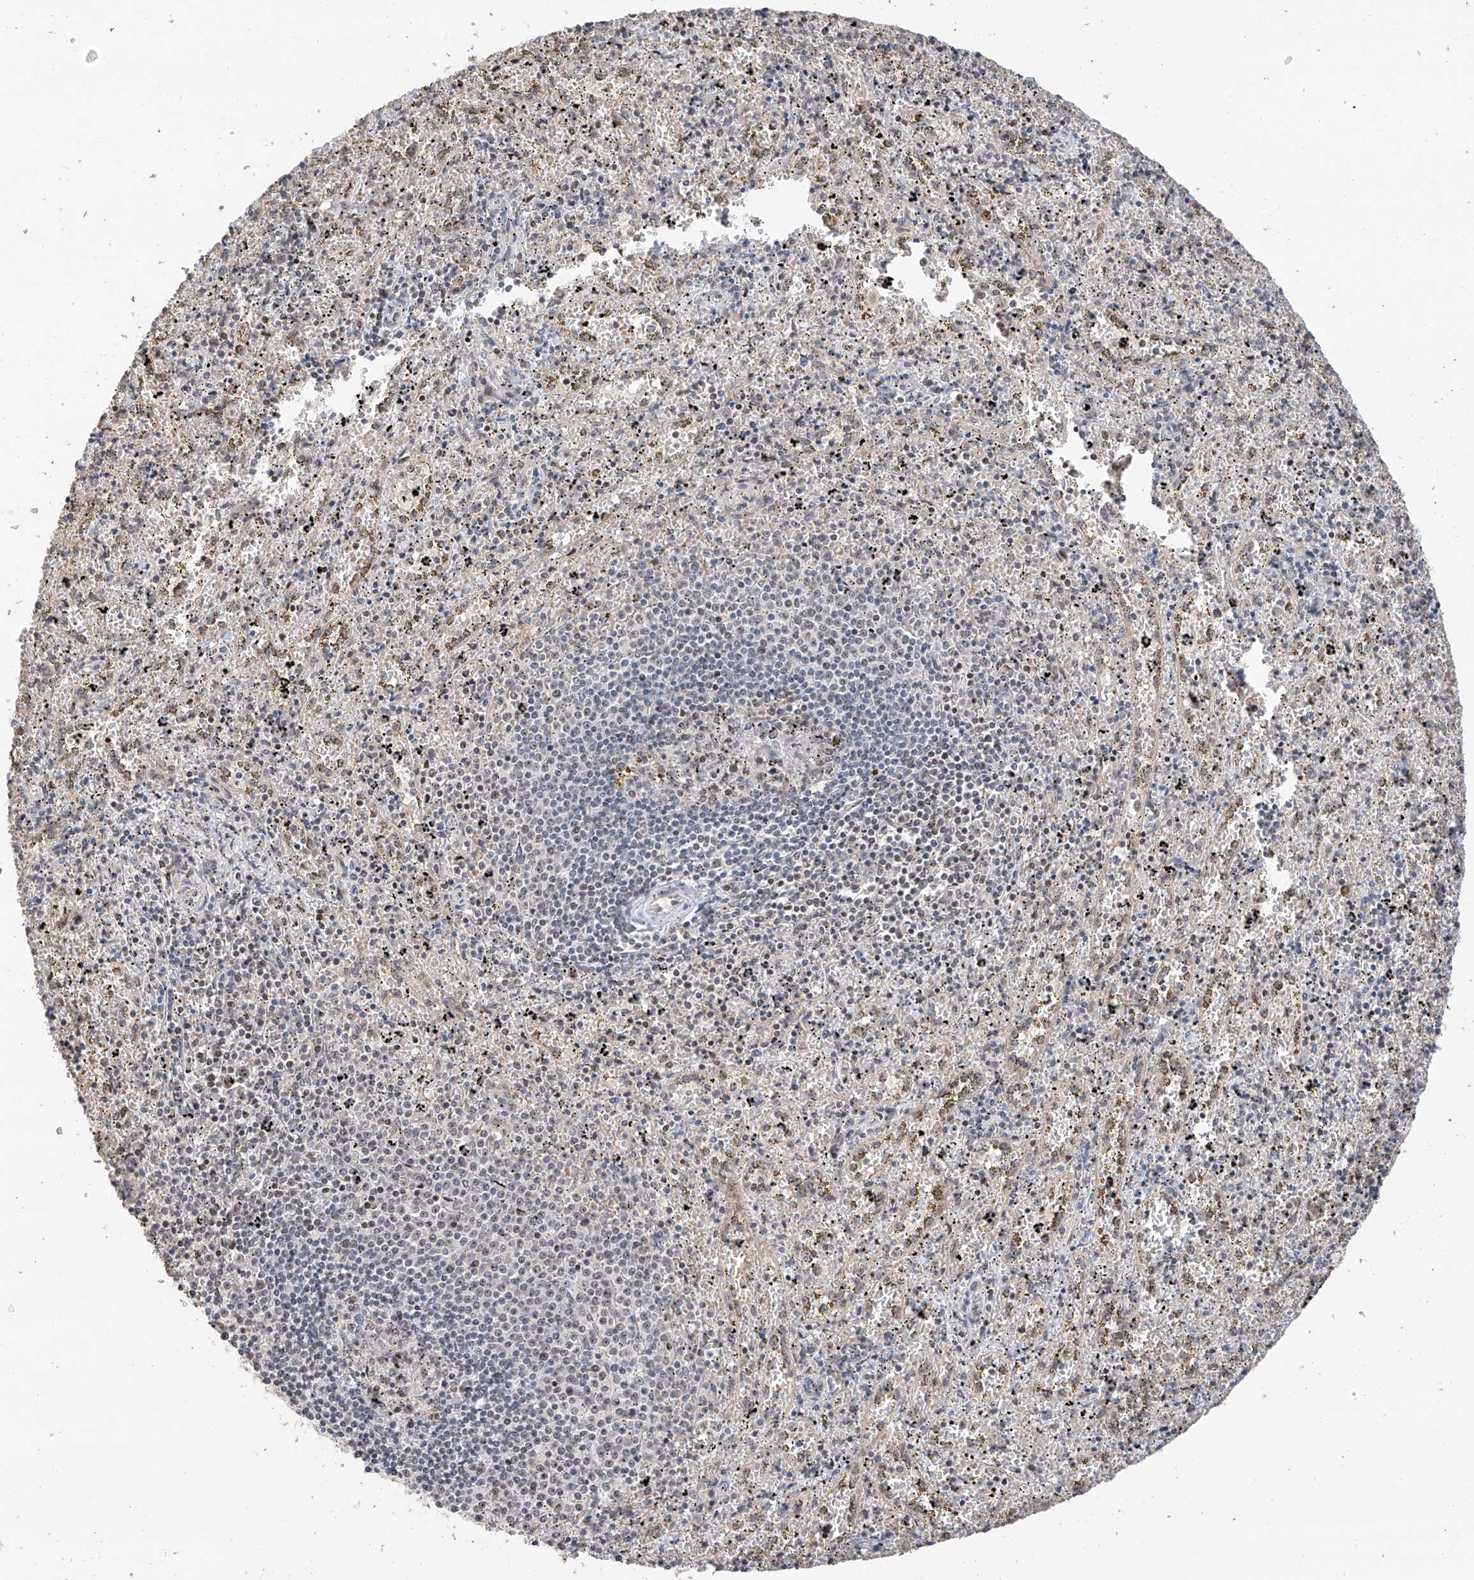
{"staining": {"intensity": "negative", "quantity": "none", "location": "none"}, "tissue": "spleen", "cell_type": "Cells in red pulp", "image_type": "normal", "snomed": [{"axis": "morphology", "description": "Normal tissue, NOS"}, {"axis": "topography", "description": "Spleen"}], "caption": "Immunohistochemistry (IHC) of benign spleen demonstrates no staining in cells in red pulp. (Immunohistochemistry, brightfield microscopy, high magnification).", "gene": "C1orf131", "patient": {"sex": "male", "age": 11}}